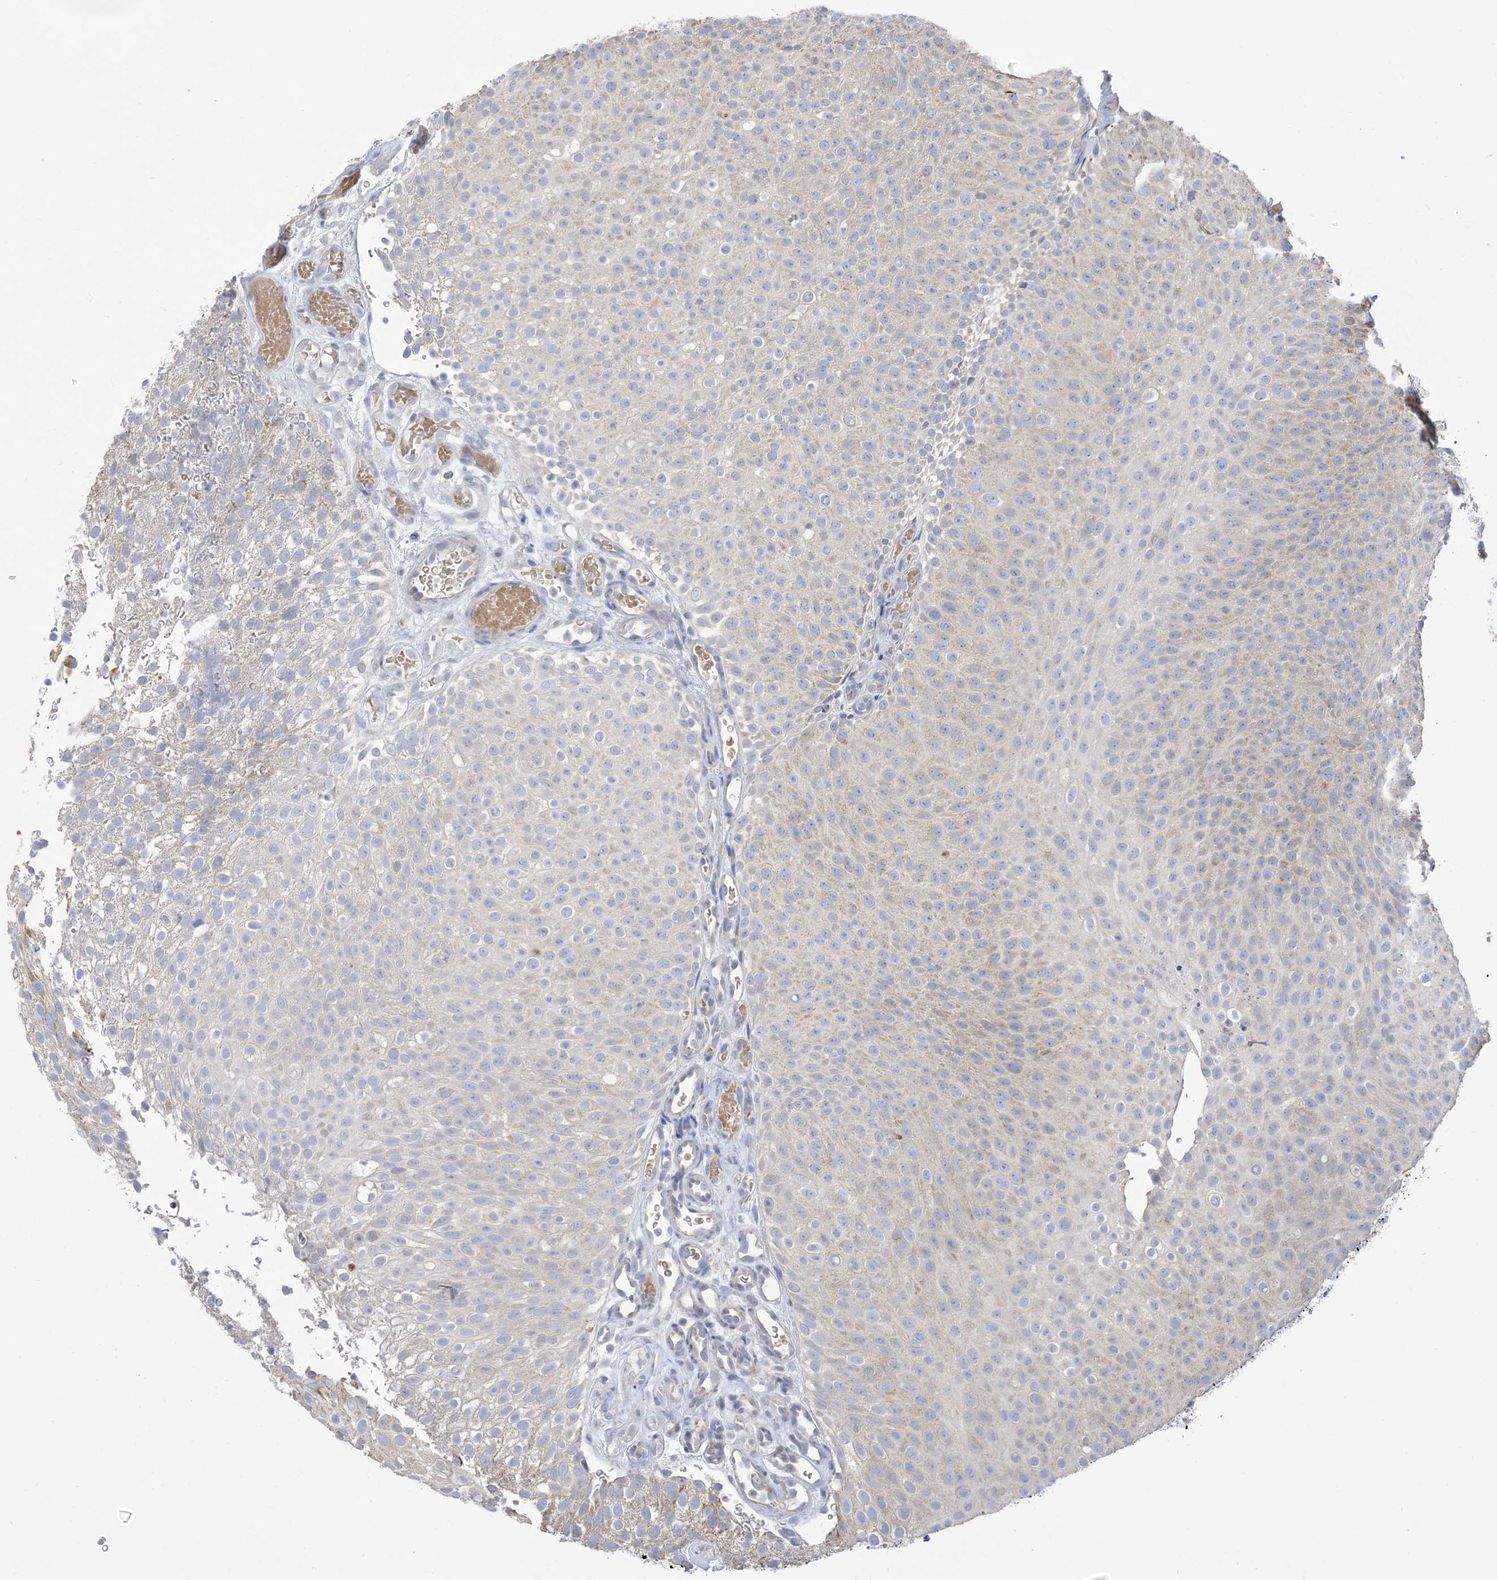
{"staining": {"intensity": "moderate", "quantity": "<25%", "location": "cytoplasmic/membranous"}, "tissue": "urothelial cancer", "cell_type": "Tumor cells", "image_type": "cancer", "snomed": [{"axis": "morphology", "description": "Urothelial carcinoma, Low grade"}, {"axis": "topography", "description": "Urinary bladder"}], "caption": "Immunohistochemistry (IHC) image of human urothelial cancer stained for a protein (brown), which reveals low levels of moderate cytoplasmic/membranous positivity in approximately <25% of tumor cells.", "gene": "CLEC16A", "patient": {"sex": "male", "age": 78}}